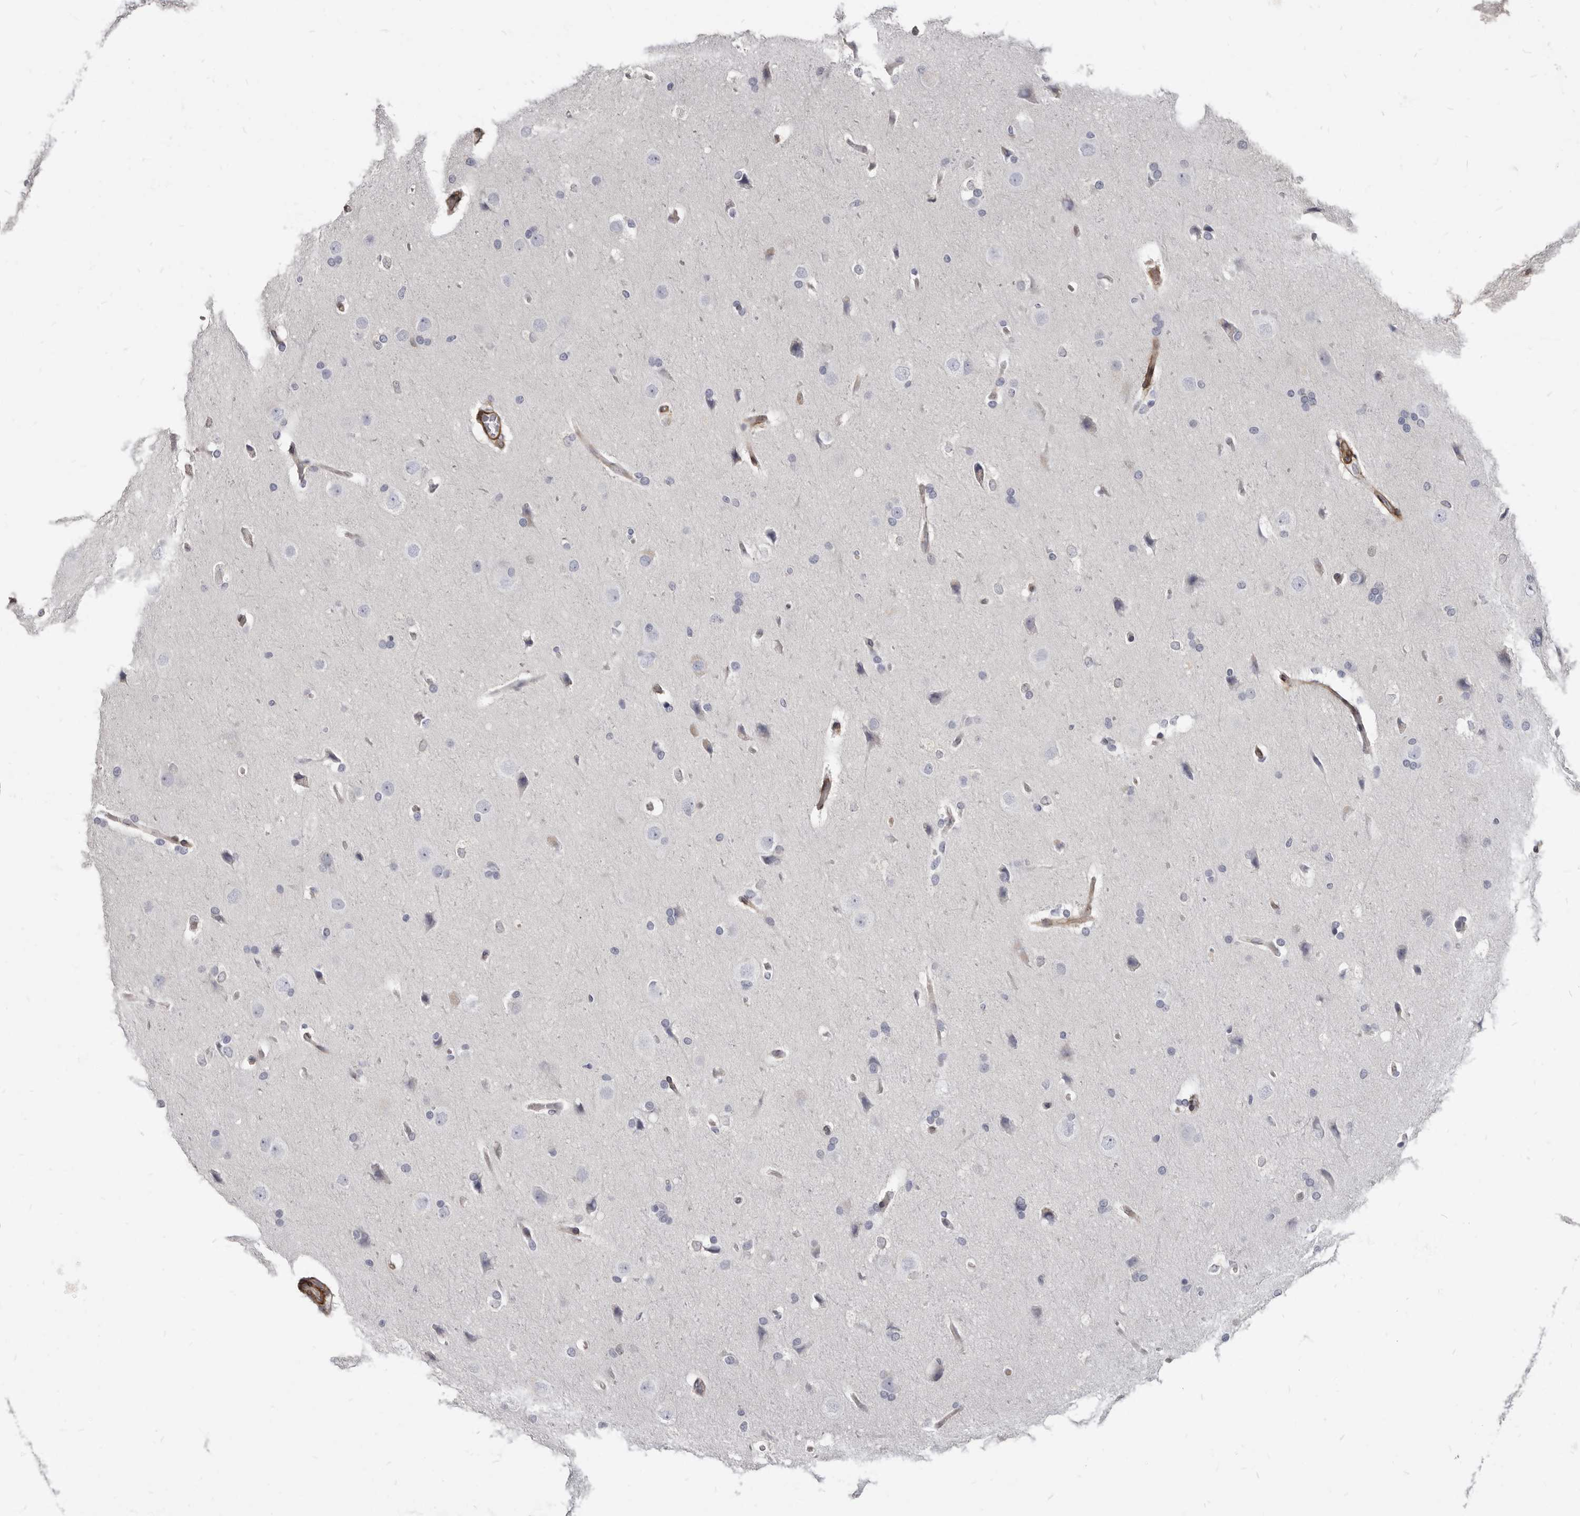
{"staining": {"intensity": "negative", "quantity": "none", "location": "none"}, "tissue": "glioma", "cell_type": "Tumor cells", "image_type": "cancer", "snomed": [{"axis": "morphology", "description": "Glioma, malignant, Low grade"}, {"axis": "topography", "description": "Brain"}], "caption": "This is an immunohistochemistry image of glioma. There is no positivity in tumor cells.", "gene": "MRGPRF", "patient": {"sex": "female", "age": 37}}